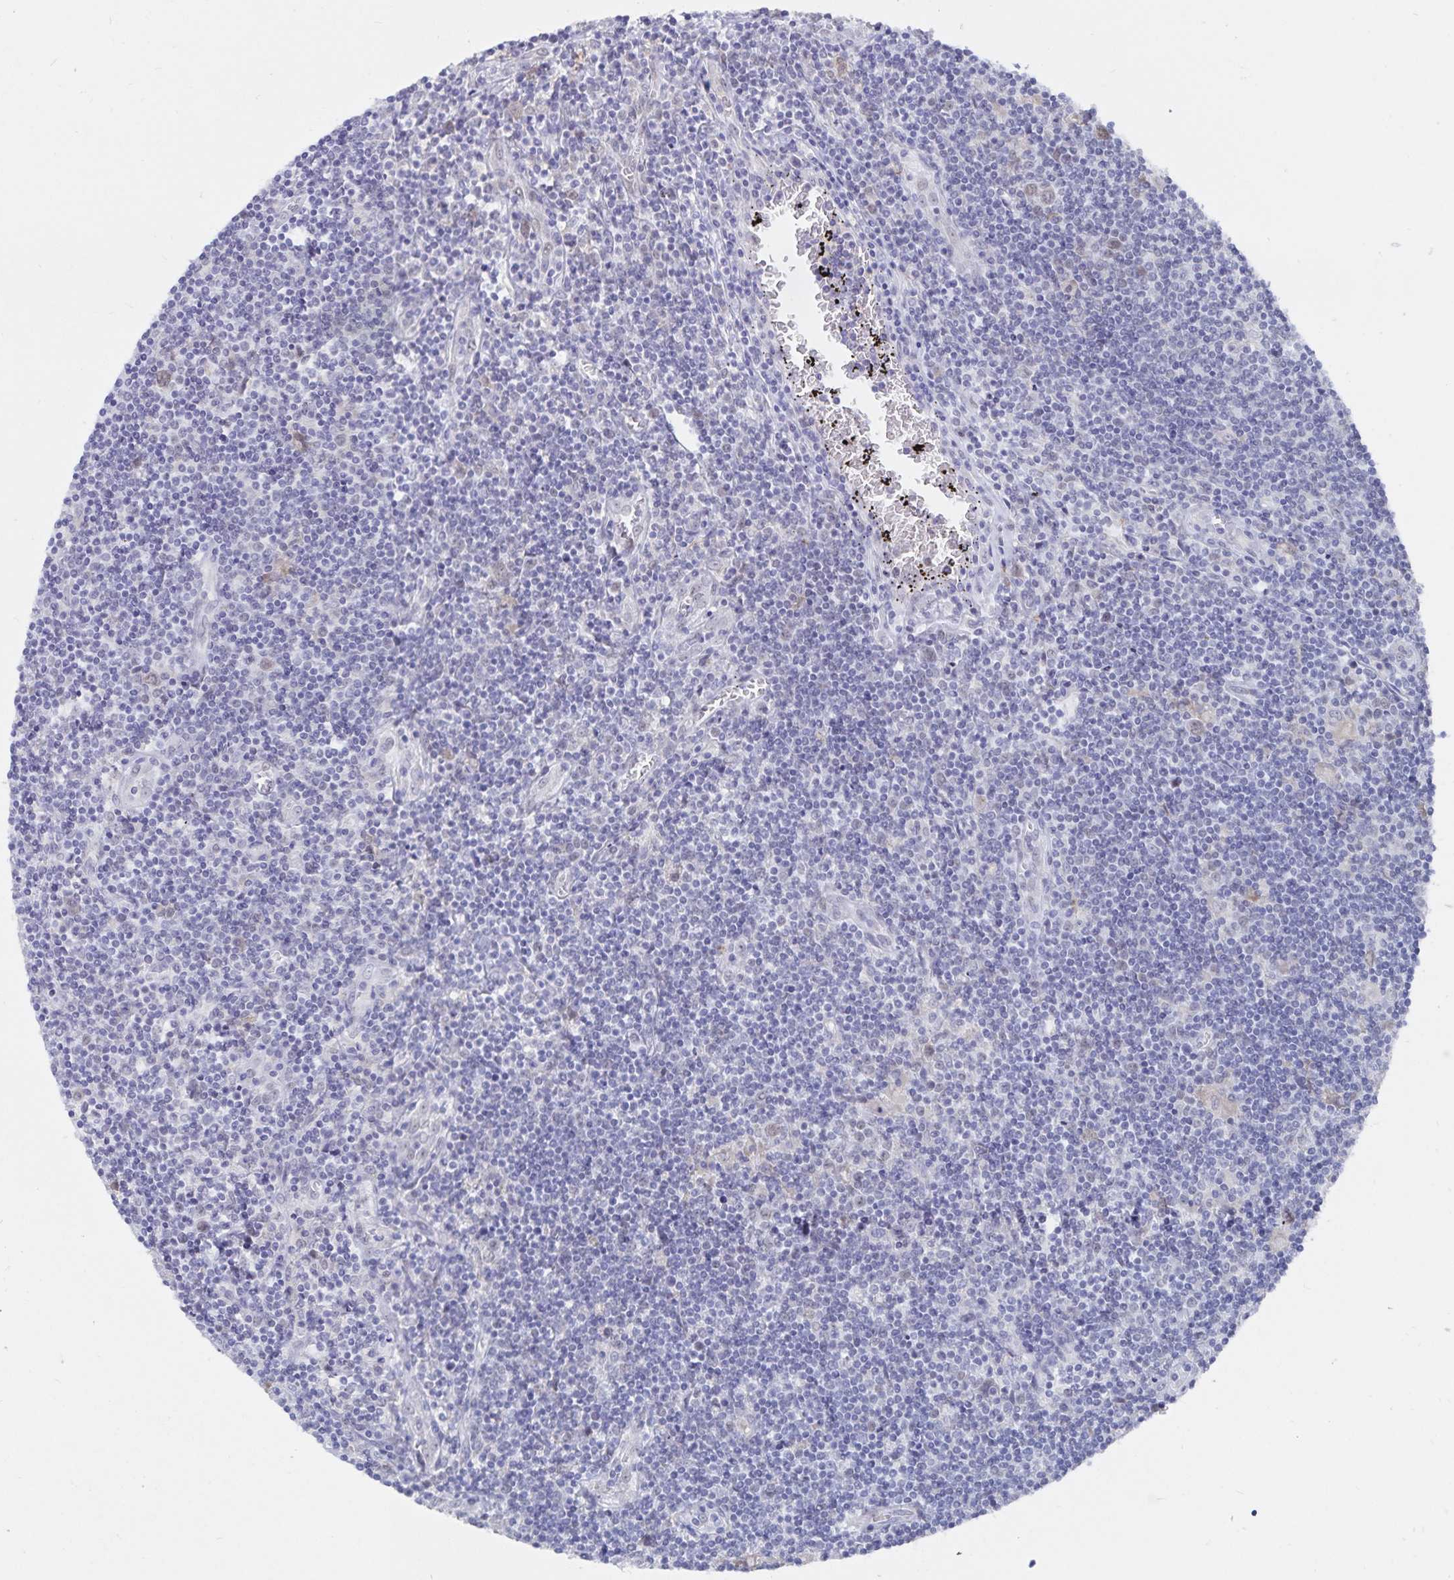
{"staining": {"intensity": "negative", "quantity": "none", "location": "none"}, "tissue": "lymphoma", "cell_type": "Tumor cells", "image_type": "cancer", "snomed": [{"axis": "morphology", "description": "Hodgkin's disease, NOS"}, {"axis": "topography", "description": "Lymph node"}], "caption": "The immunohistochemistry (IHC) photomicrograph has no significant expression in tumor cells of Hodgkin's disease tissue.", "gene": "ATP2A2", "patient": {"sex": "male", "age": 40}}